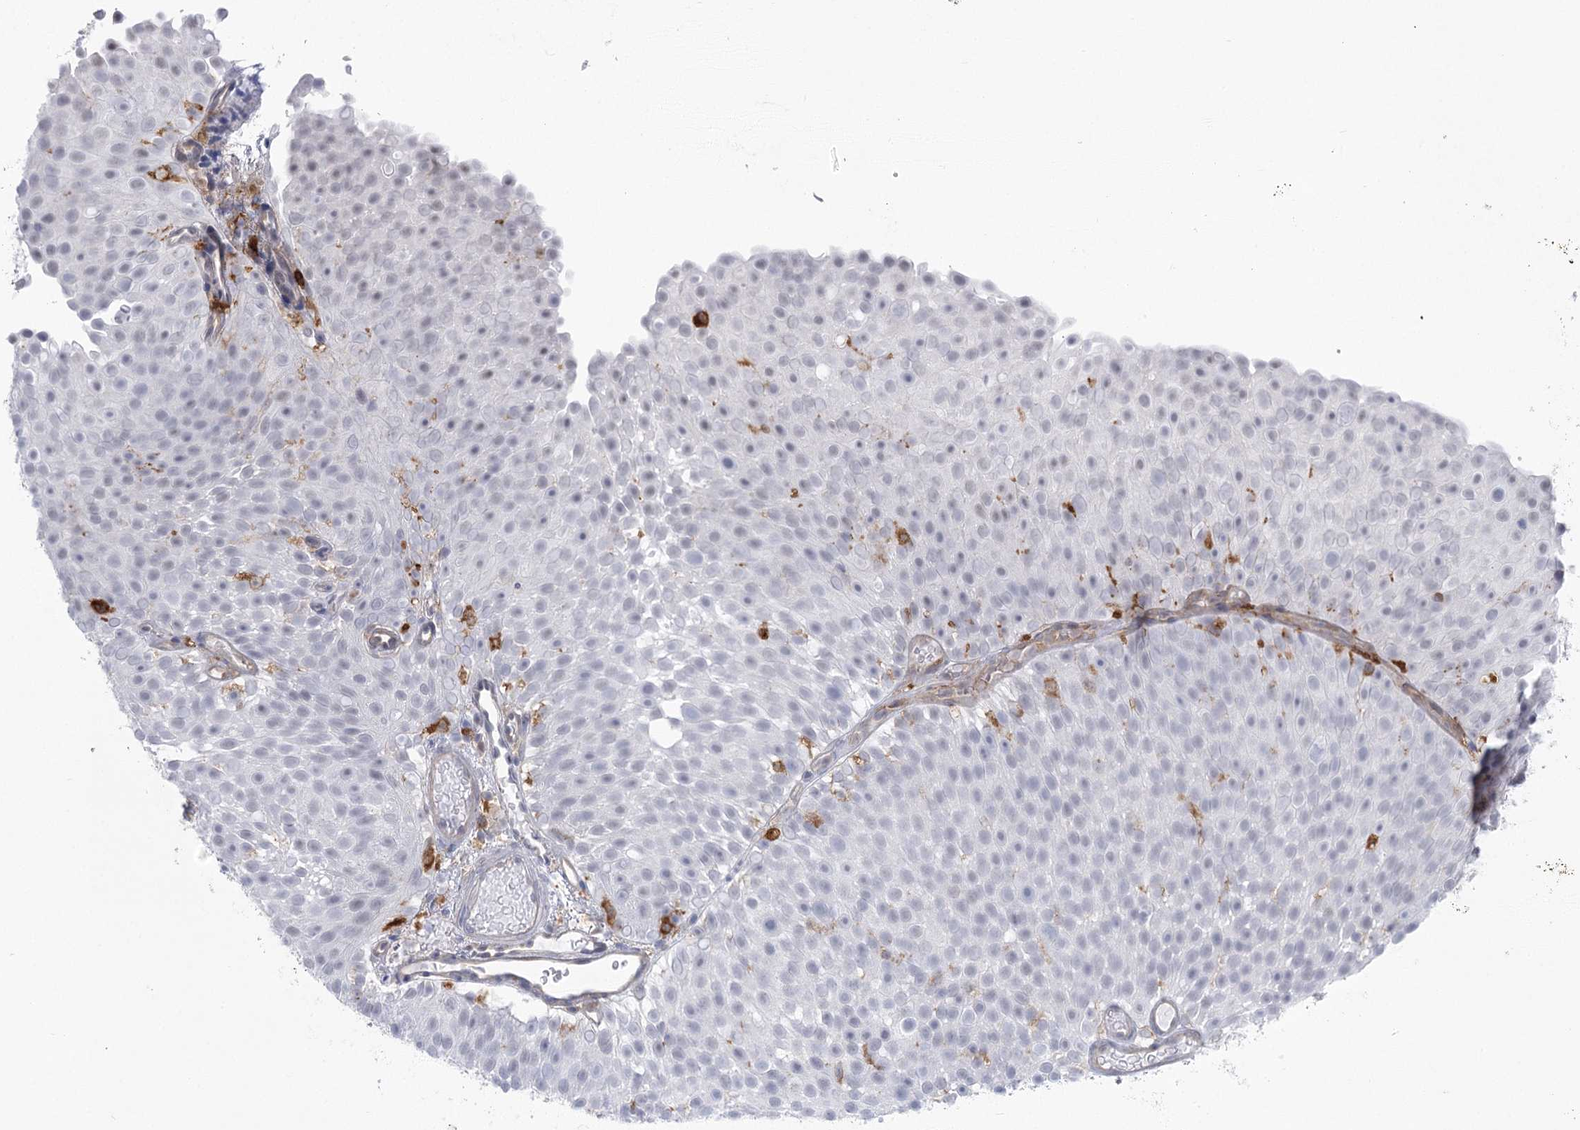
{"staining": {"intensity": "negative", "quantity": "none", "location": "none"}, "tissue": "urothelial cancer", "cell_type": "Tumor cells", "image_type": "cancer", "snomed": [{"axis": "morphology", "description": "Urothelial carcinoma, Low grade"}, {"axis": "topography", "description": "Urinary bladder"}], "caption": "Tumor cells are negative for brown protein staining in low-grade urothelial carcinoma.", "gene": "CCDC88A", "patient": {"sex": "male", "age": 78}}